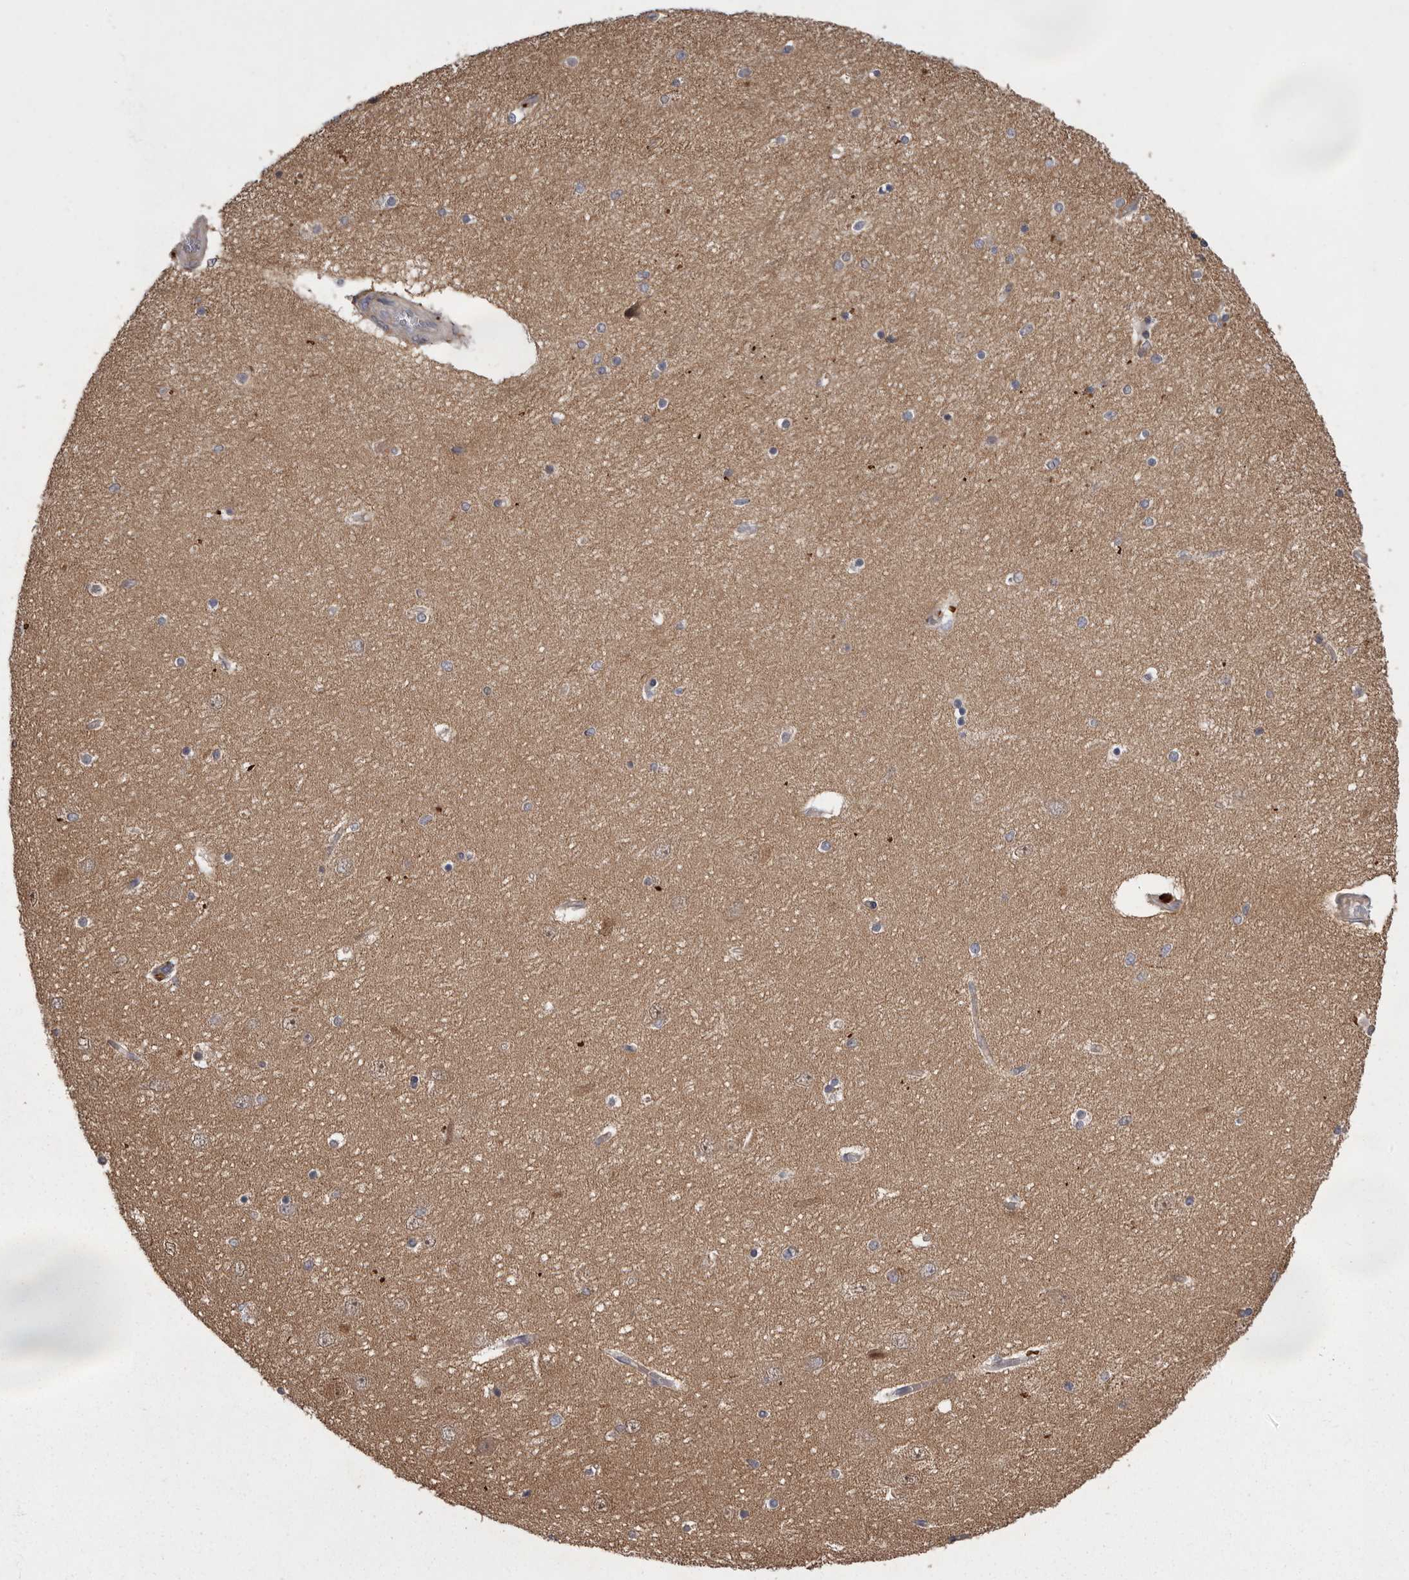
{"staining": {"intensity": "negative", "quantity": "none", "location": "none"}, "tissue": "hippocampus", "cell_type": "Glial cells", "image_type": "normal", "snomed": [{"axis": "morphology", "description": "Normal tissue, NOS"}, {"axis": "topography", "description": "Hippocampus"}], "caption": "High magnification brightfield microscopy of benign hippocampus stained with DAB (brown) and counterstained with hematoxylin (blue): glial cells show no significant staining.", "gene": "WDR47", "patient": {"sex": "female", "age": 54}}